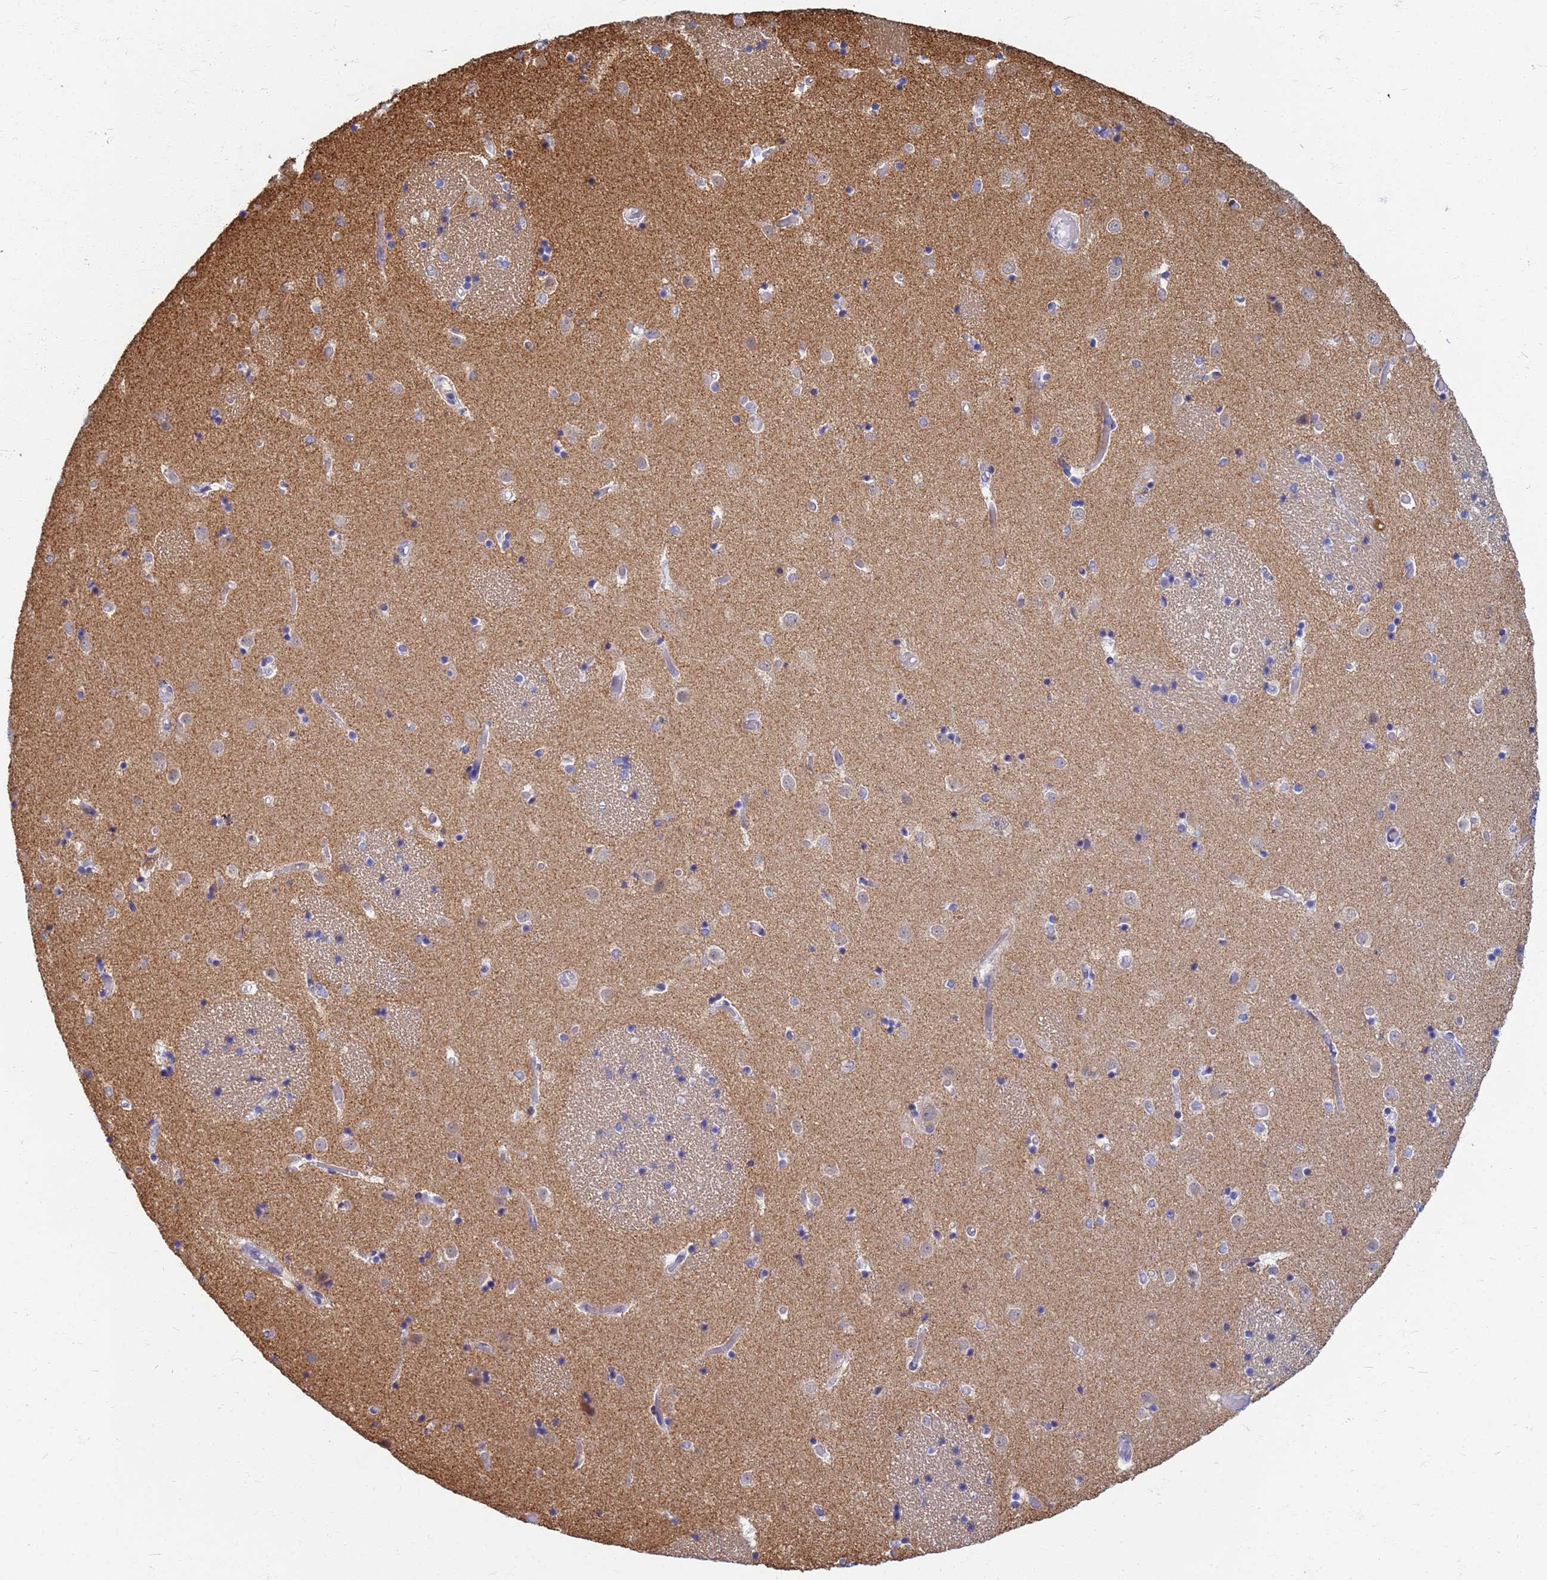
{"staining": {"intensity": "negative", "quantity": "none", "location": "none"}, "tissue": "caudate", "cell_type": "Glial cells", "image_type": "normal", "snomed": [{"axis": "morphology", "description": "Normal tissue, NOS"}, {"axis": "topography", "description": "Lateral ventricle wall"}], "caption": "Immunohistochemical staining of normal caudate reveals no significant expression in glial cells.", "gene": "ATP6V1E1", "patient": {"sex": "female", "age": 52}}